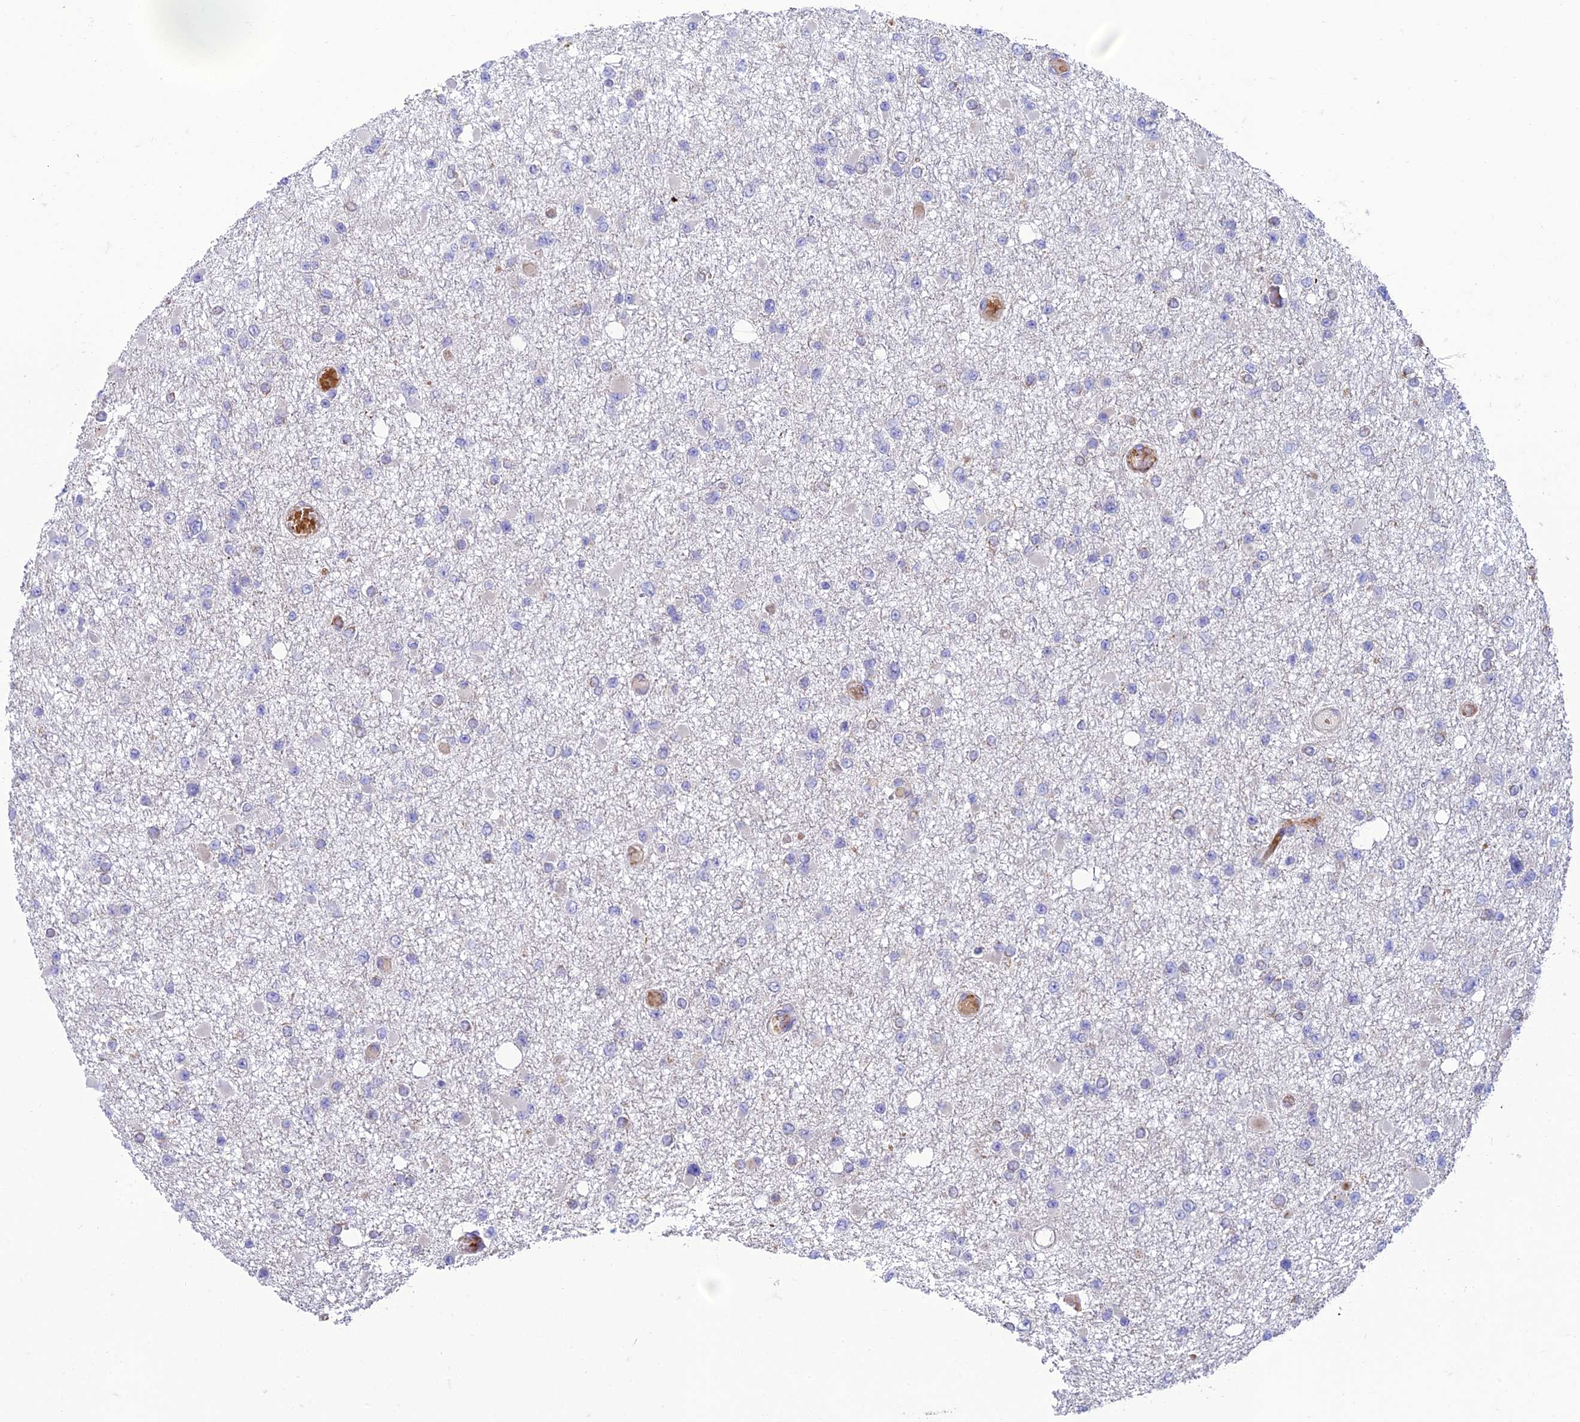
{"staining": {"intensity": "negative", "quantity": "none", "location": "none"}, "tissue": "glioma", "cell_type": "Tumor cells", "image_type": "cancer", "snomed": [{"axis": "morphology", "description": "Glioma, malignant, Low grade"}, {"axis": "topography", "description": "Brain"}], "caption": "The immunohistochemistry (IHC) photomicrograph has no significant expression in tumor cells of malignant low-grade glioma tissue.", "gene": "SEL1L3", "patient": {"sex": "female", "age": 22}}